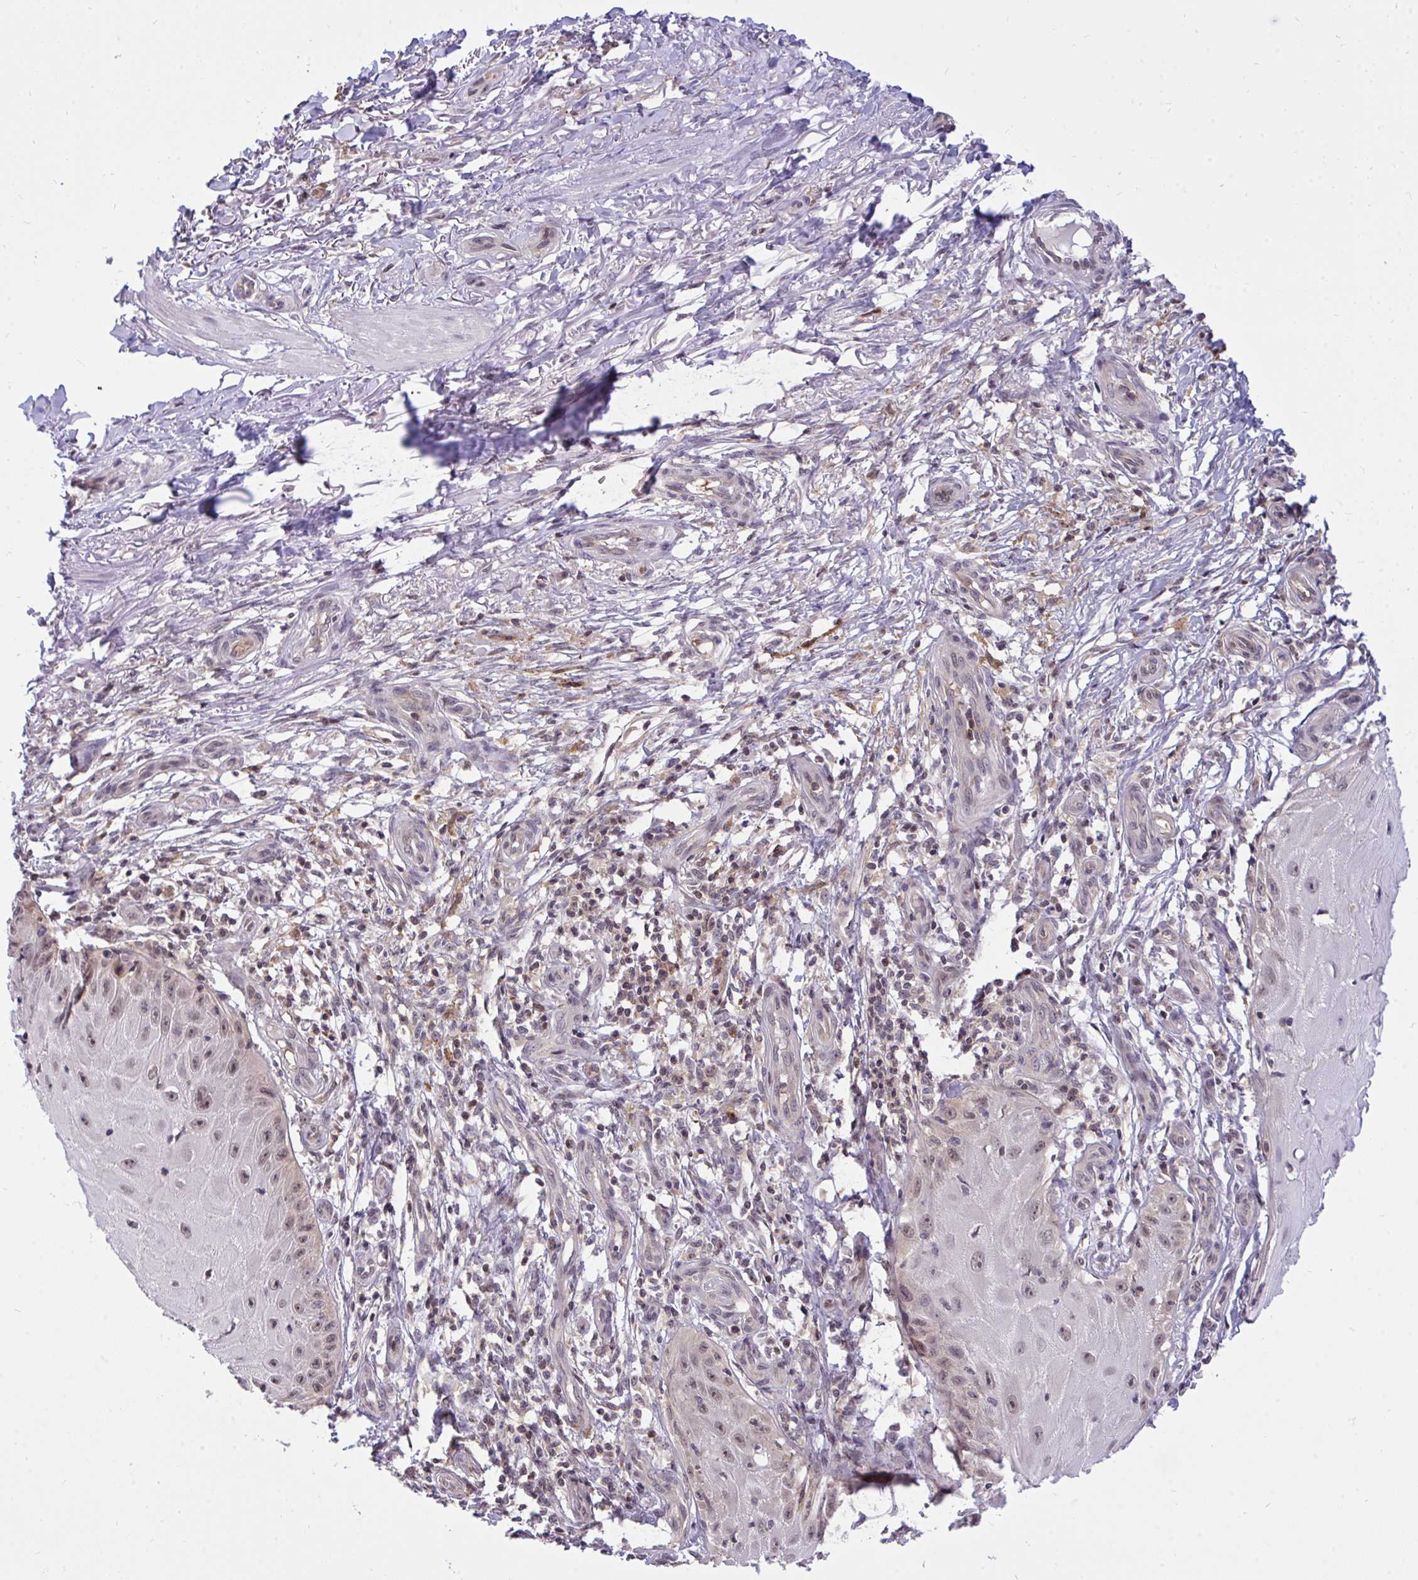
{"staining": {"intensity": "weak", "quantity": "<25%", "location": "nuclear"}, "tissue": "skin cancer", "cell_type": "Tumor cells", "image_type": "cancer", "snomed": [{"axis": "morphology", "description": "Squamous cell carcinoma, NOS"}, {"axis": "topography", "description": "Skin"}], "caption": "A photomicrograph of squamous cell carcinoma (skin) stained for a protein reveals no brown staining in tumor cells.", "gene": "PPP1CA", "patient": {"sex": "female", "age": 77}}